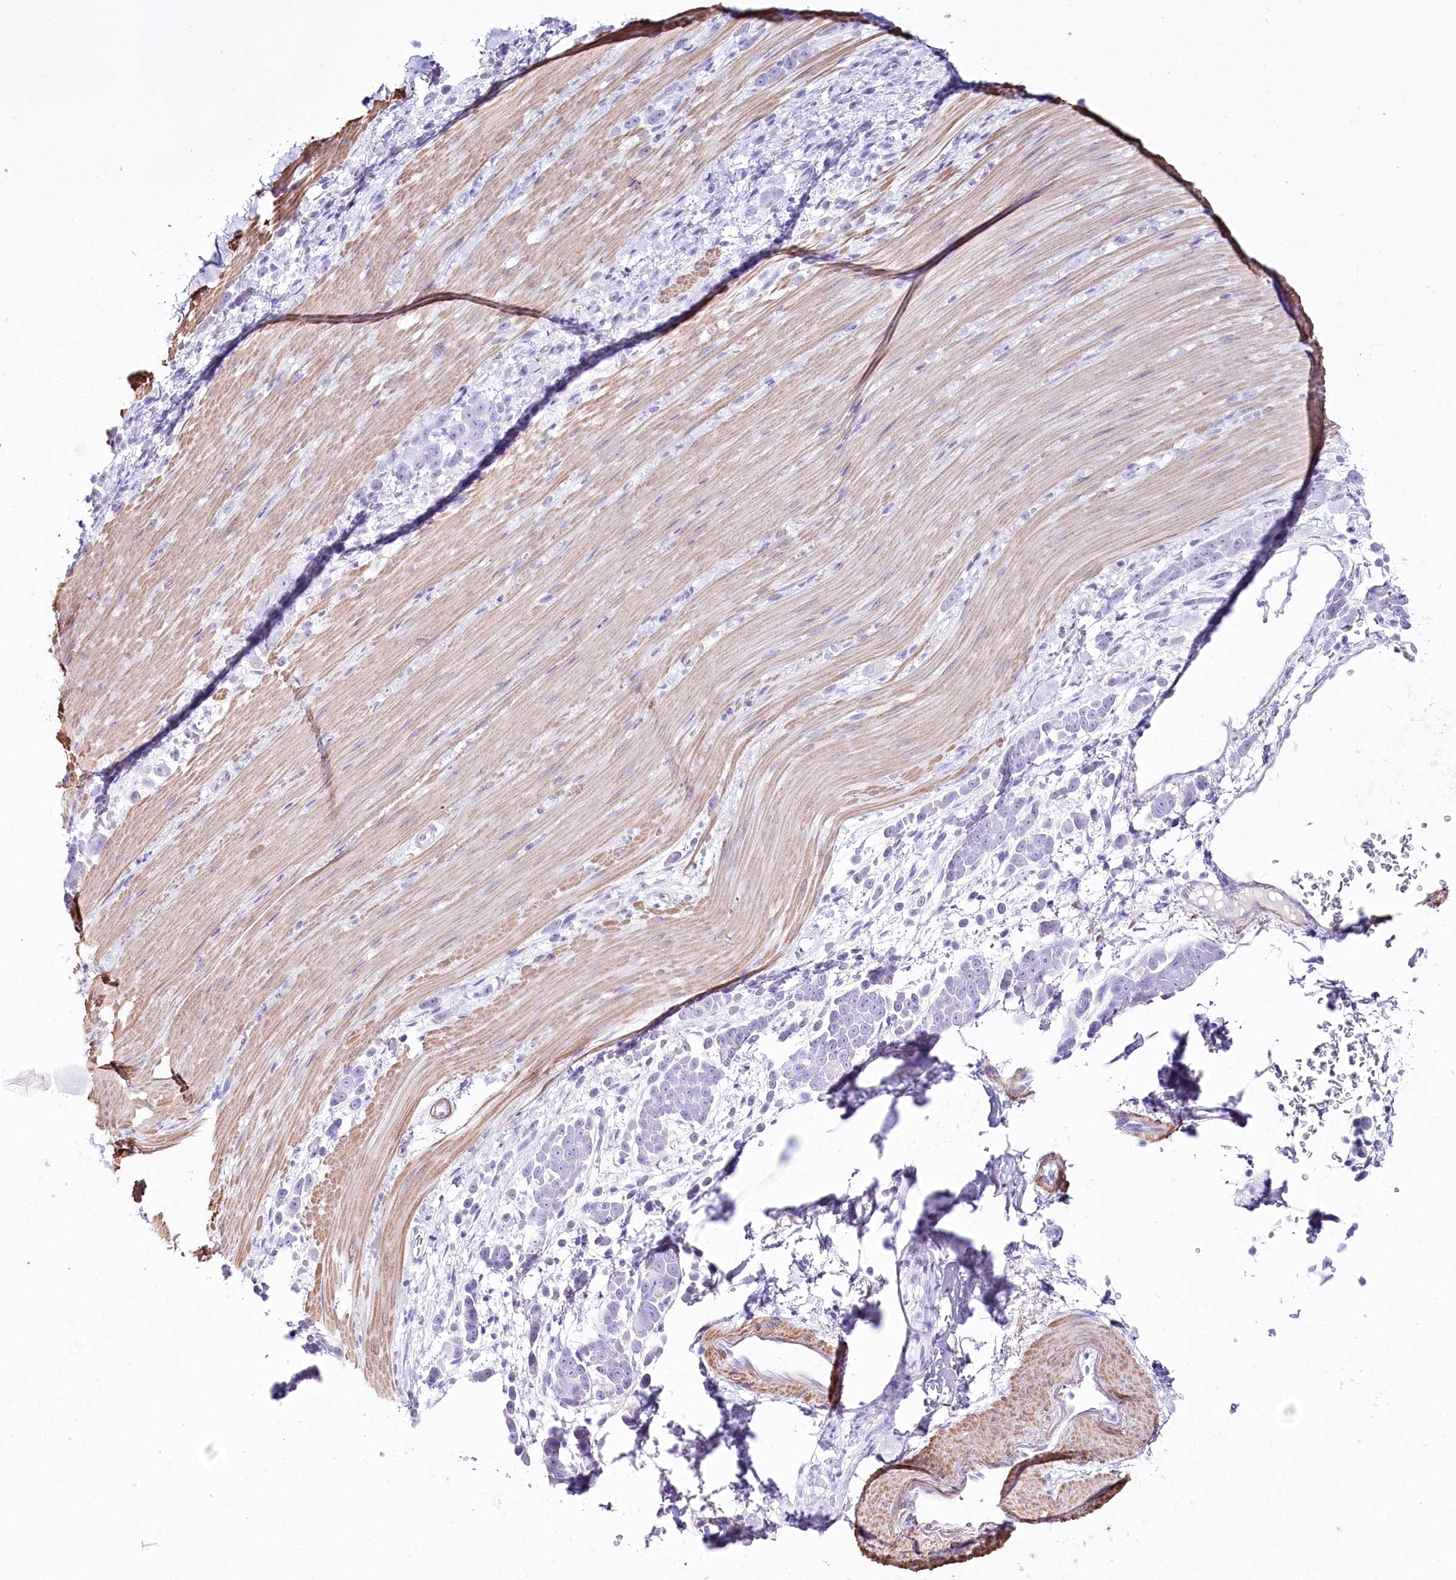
{"staining": {"intensity": "negative", "quantity": "none", "location": "none"}, "tissue": "pancreatic cancer", "cell_type": "Tumor cells", "image_type": "cancer", "snomed": [{"axis": "morphology", "description": "Normal tissue, NOS"}, {"axis": "morphology", "description": "Adenocarcinoma, NOS"}, {"axis": "topography", "description": "Pancreas"}], "caption": "Histopathology image shows no significant protein positivity in tumor cells of pancreatic adenocarcinoma.", "gene": "CSN3", "patient": {"sex": "female", "age": 64}}